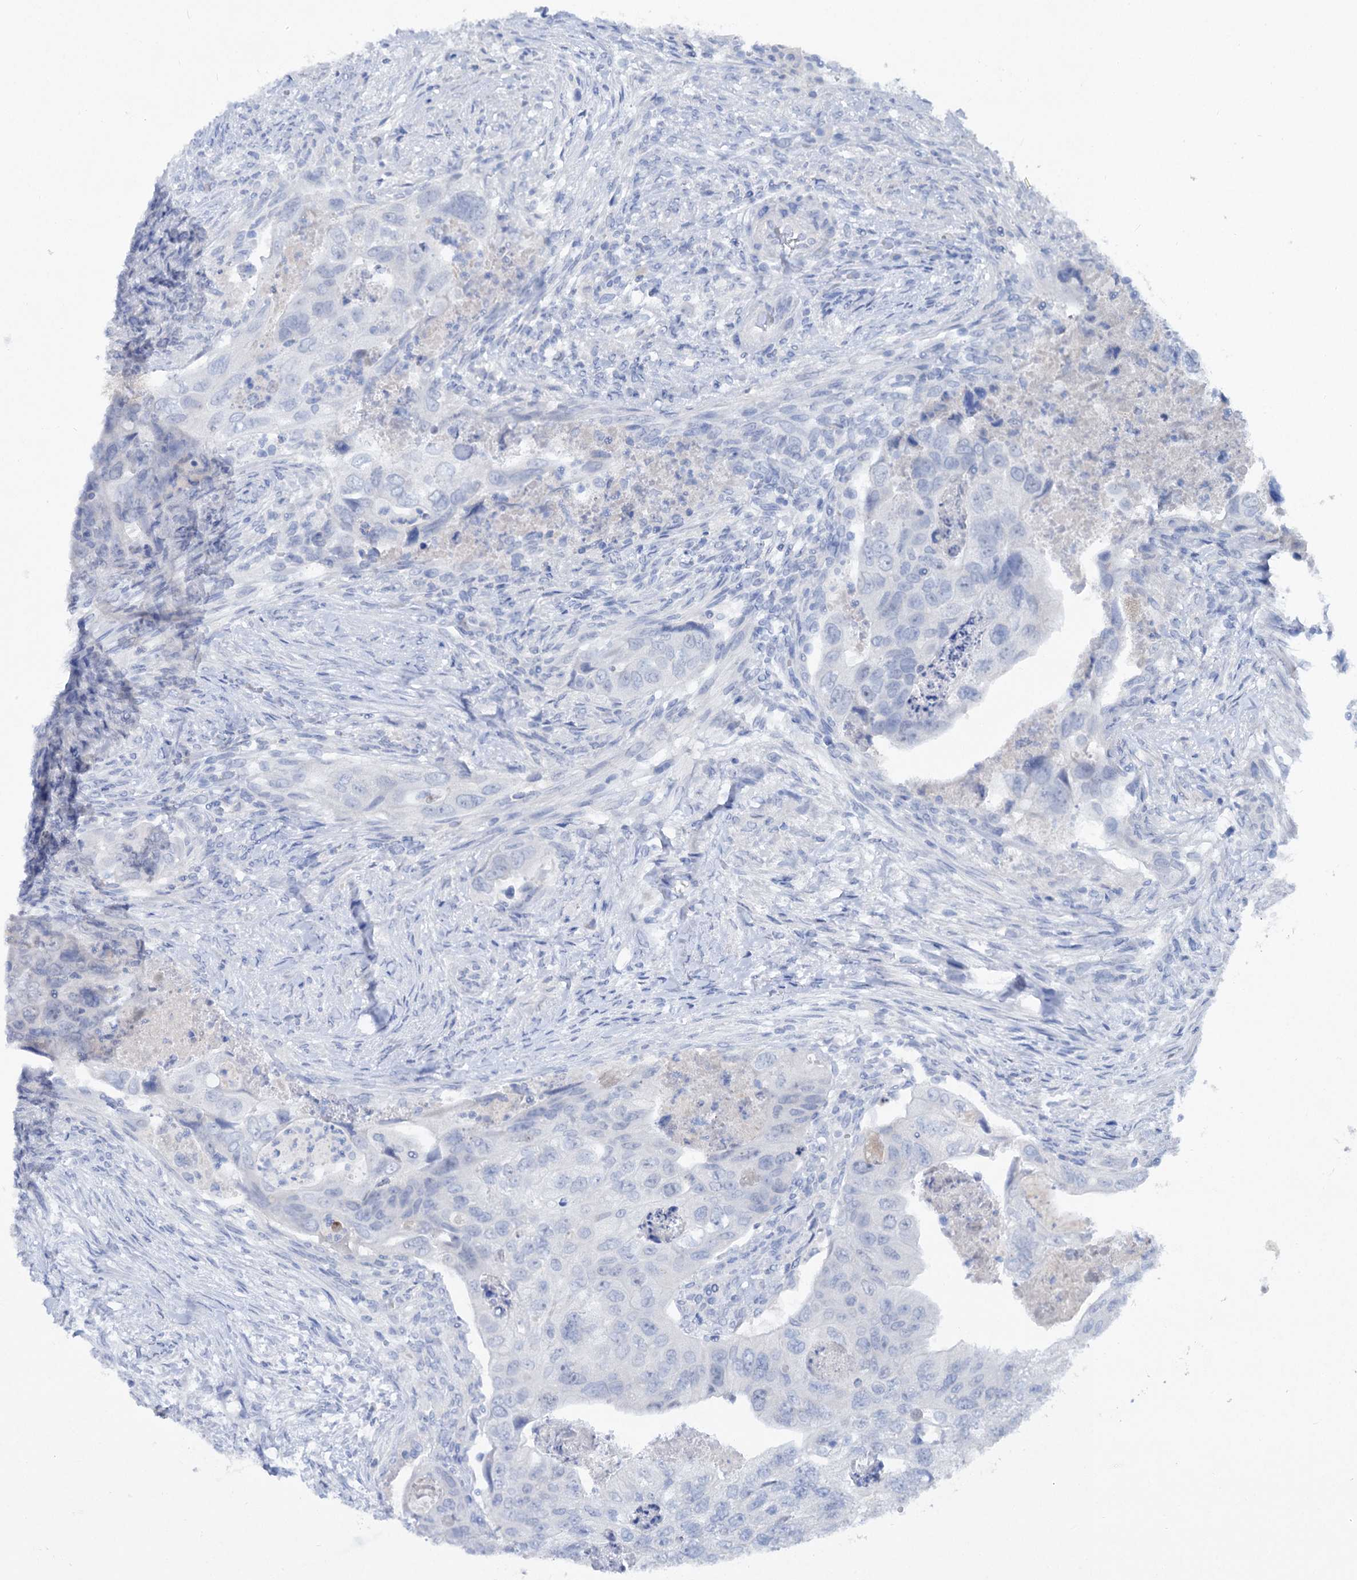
{"staining": {"intensity": "negative", "quantity": "none", "location": "none"}, "tissue": "colorectal cancer", "cell_type": "Tumor cells", "image_type": "cancer", "snomed": [{"axis": "morphology", "description": "Adenocarcinoma, NOS"}, {"axis": "topography", "description": "Rectum"}], "caption": "The photomicrograph displays no staining of tumor cells in colorectal cancer. Brightfield microscopy of IHC stained with DAB (brown) and hematoxylin (blue), captured at high magnification.", "gene": "ATP4A", "patient": {"sex": "male", "age": 63}}